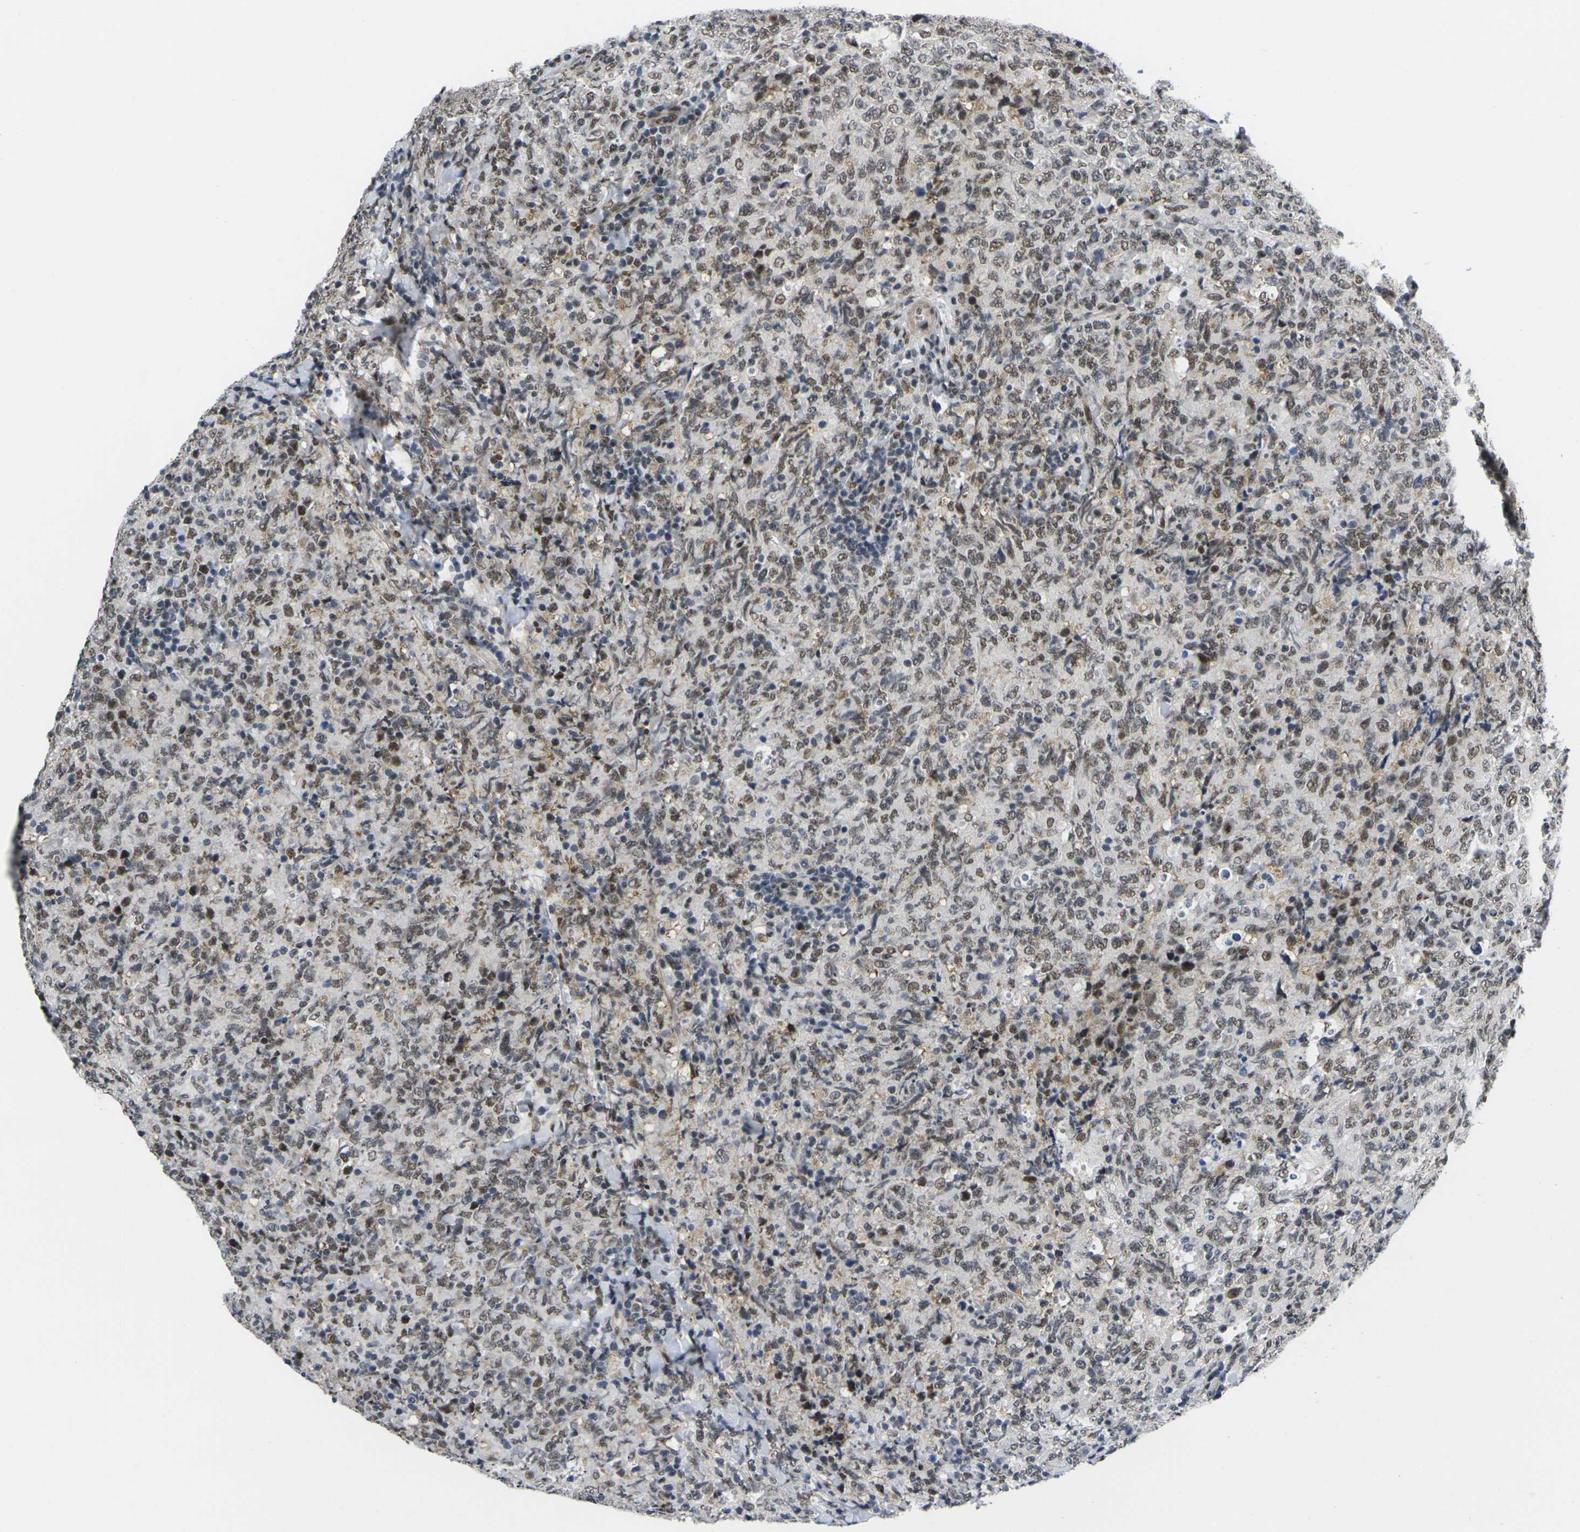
{"staining": {"intensity": "moderate", "quantity": ">75%", "location": "nuclear"}, "tissue": "lymphoma", "cell_type": "Tumor cells", "image_type": "cancer", "snomed": [{"axis": "morphology", "description": "Malignant lymphoma, non-Hodgkin's type, High grade"}, {"axis": "topography", "description": "Tonsil"}], "caption": "Protein staining displays moderate nuclear staining in approximately >75% of tumor cells in lymphoma.", "gene": "RBM7", "patient": {"sex": "female", "age": 36}}